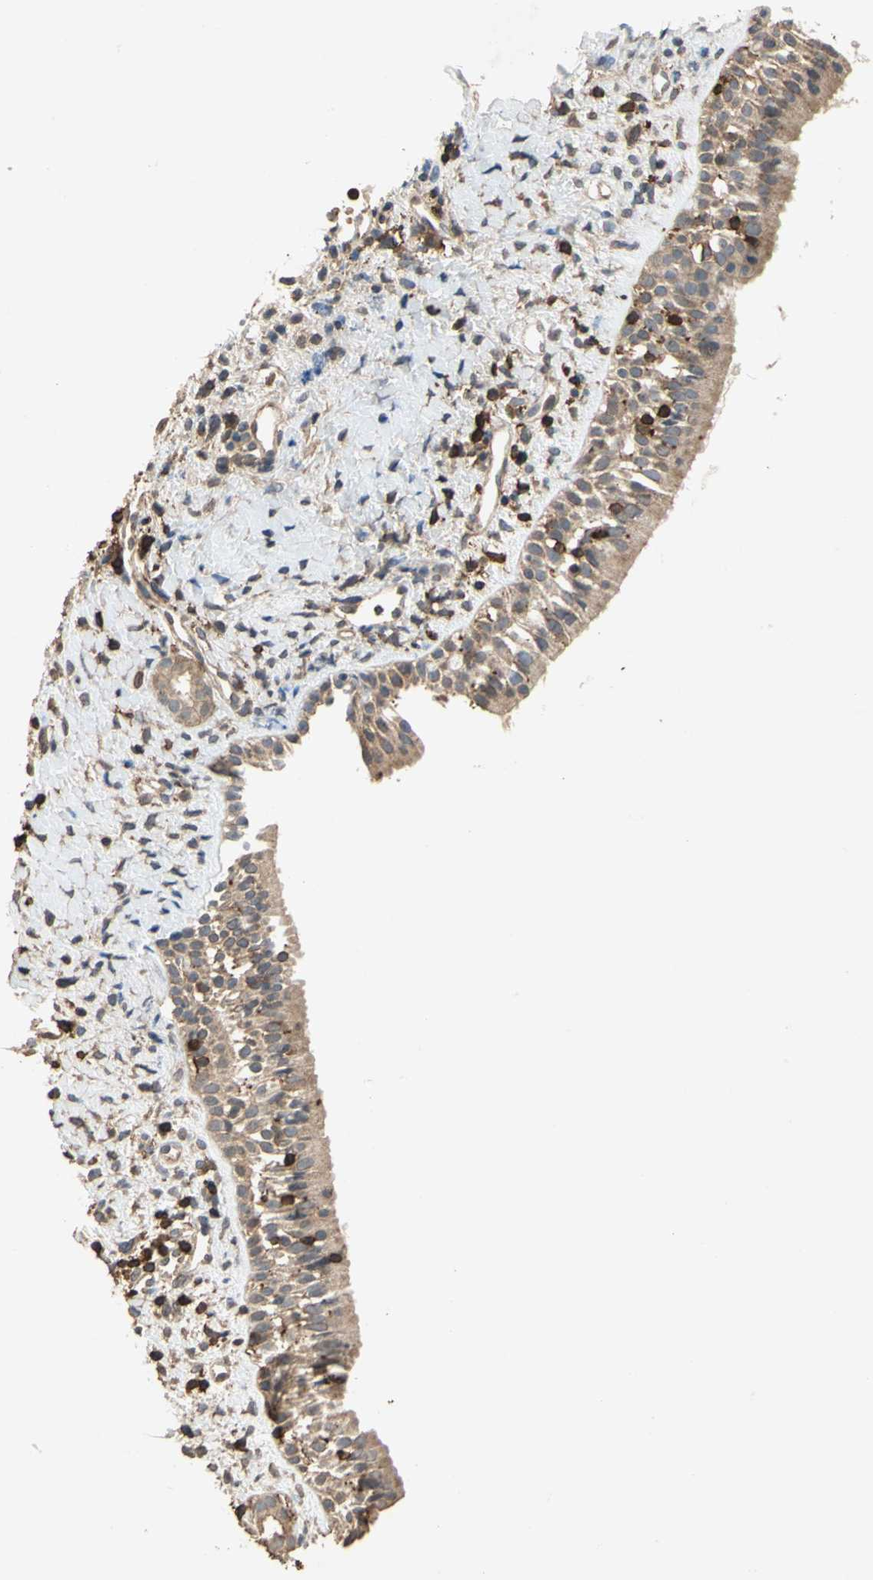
{"staining": {"intensity": "moderate", "quantity": ">75%", "location": "cytoplasmic/membranous"}, "tissue": "nasopharynx", "cell_type": "Respiratory epithelial cells", "image_type": "normal", "snomed": [{"axis": "morphology", "description": "Normal tissue, NOS"}, {"axis": "topography", "description": "Nasopharynx"}], "caption": "IHC photomicrograph of unremarkable nasopharynx stained for a protein (brown), which exhibits medium levels of moderate cytoplasmic/membranous staining in about >75% of respiratory epithelial cells.", "gene": "MAP3K10", "patient": {"sex": "male", "age": 22}}